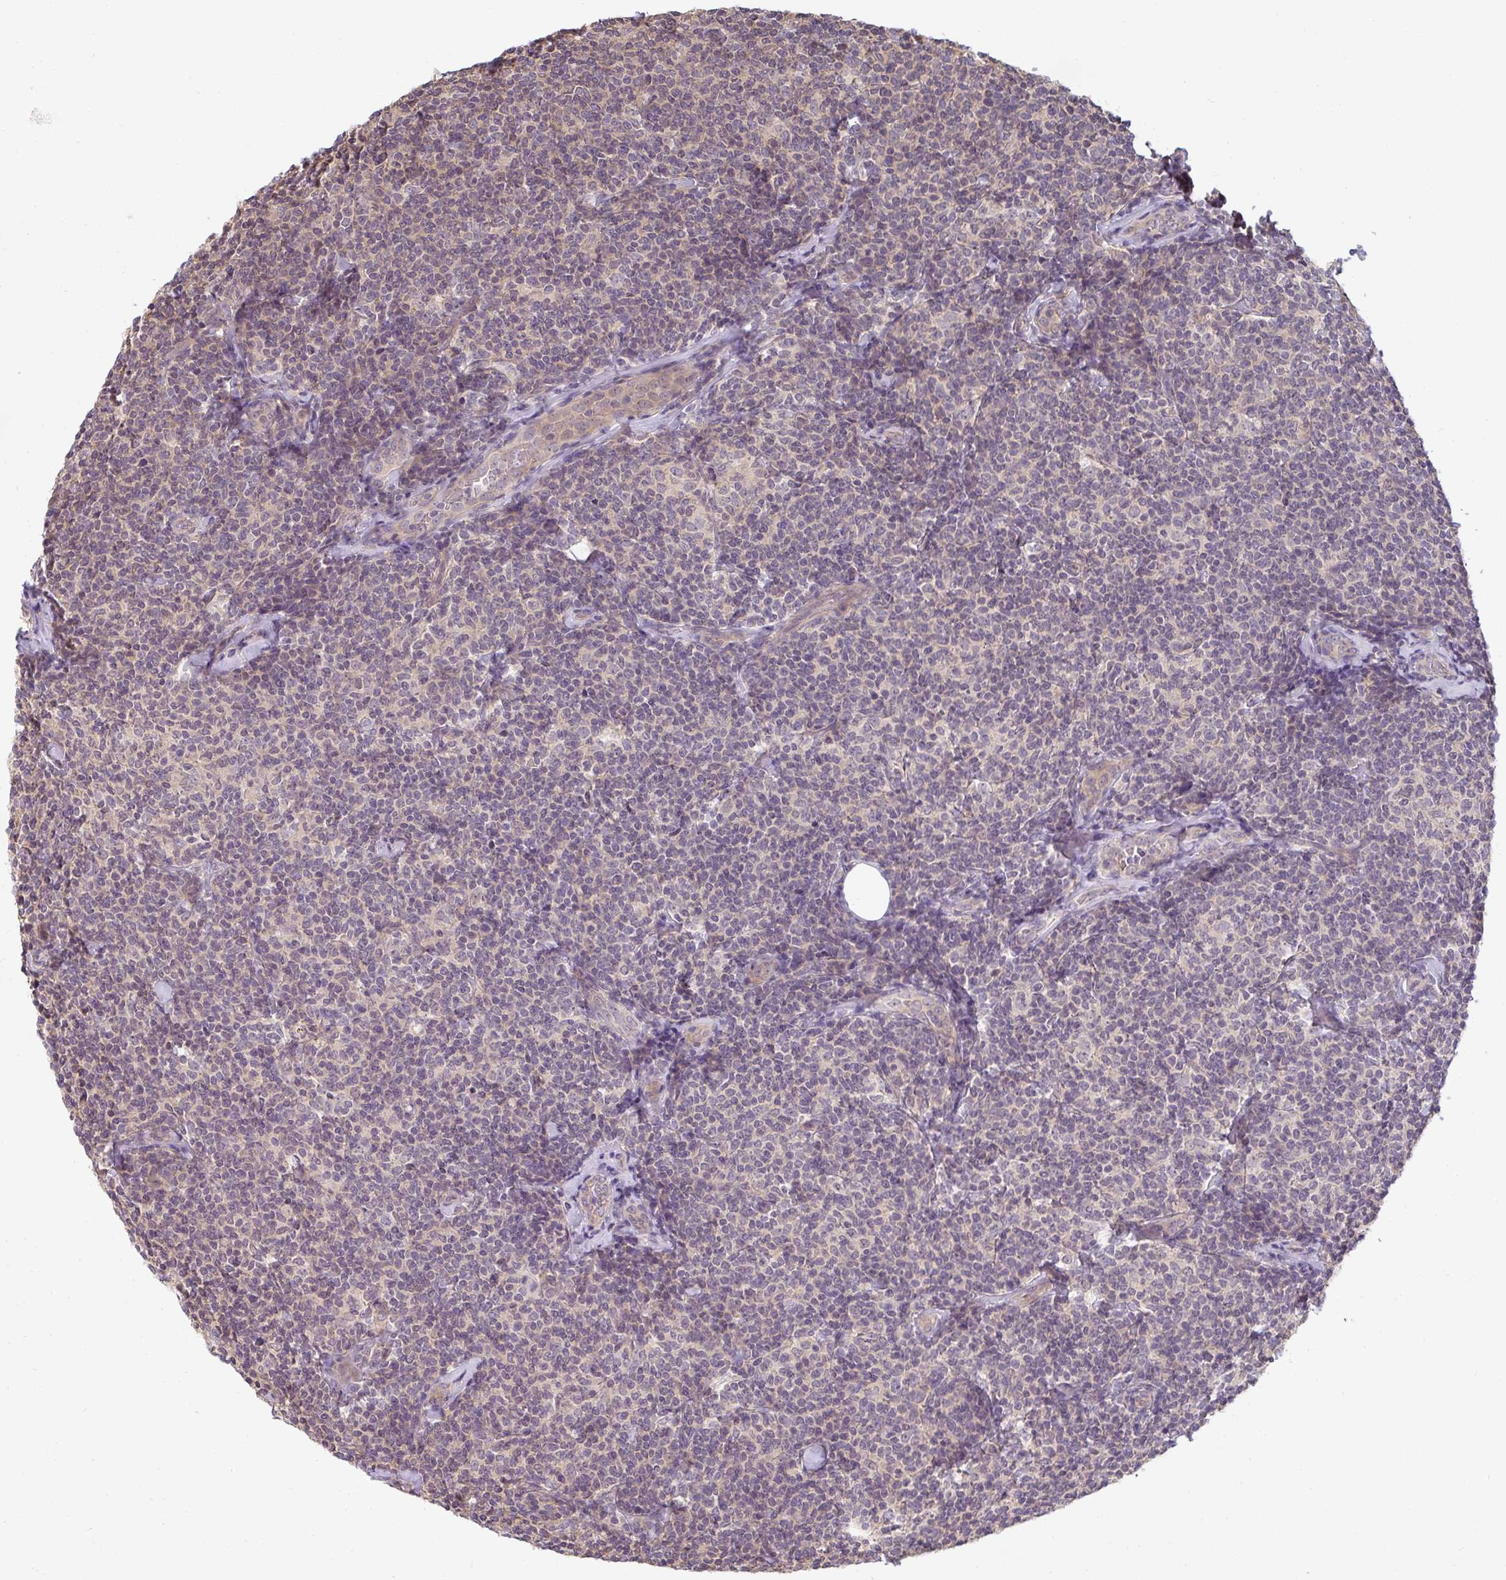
{"staining": {"intensity": "negative", "quantity": "none", "location": "none"}, "tissue": "lymphoma", "cell_type": "Tumor cells", "image_type": "cancer", "snomed": [{"axis": "morphology", "description": "Malignant lymphoma, non-Hodgkin's type, Low grade"}, {"axis": "topography", "description": "Lymph node"}], "caption": "Immunohistochemical staining of human malignant lymphoma, non-Hodgkin's type (low-grade) shows no significant positivity in tumor cells.", "gene": "GSDMB", "patient": {"sex": "female", "age": 56}}